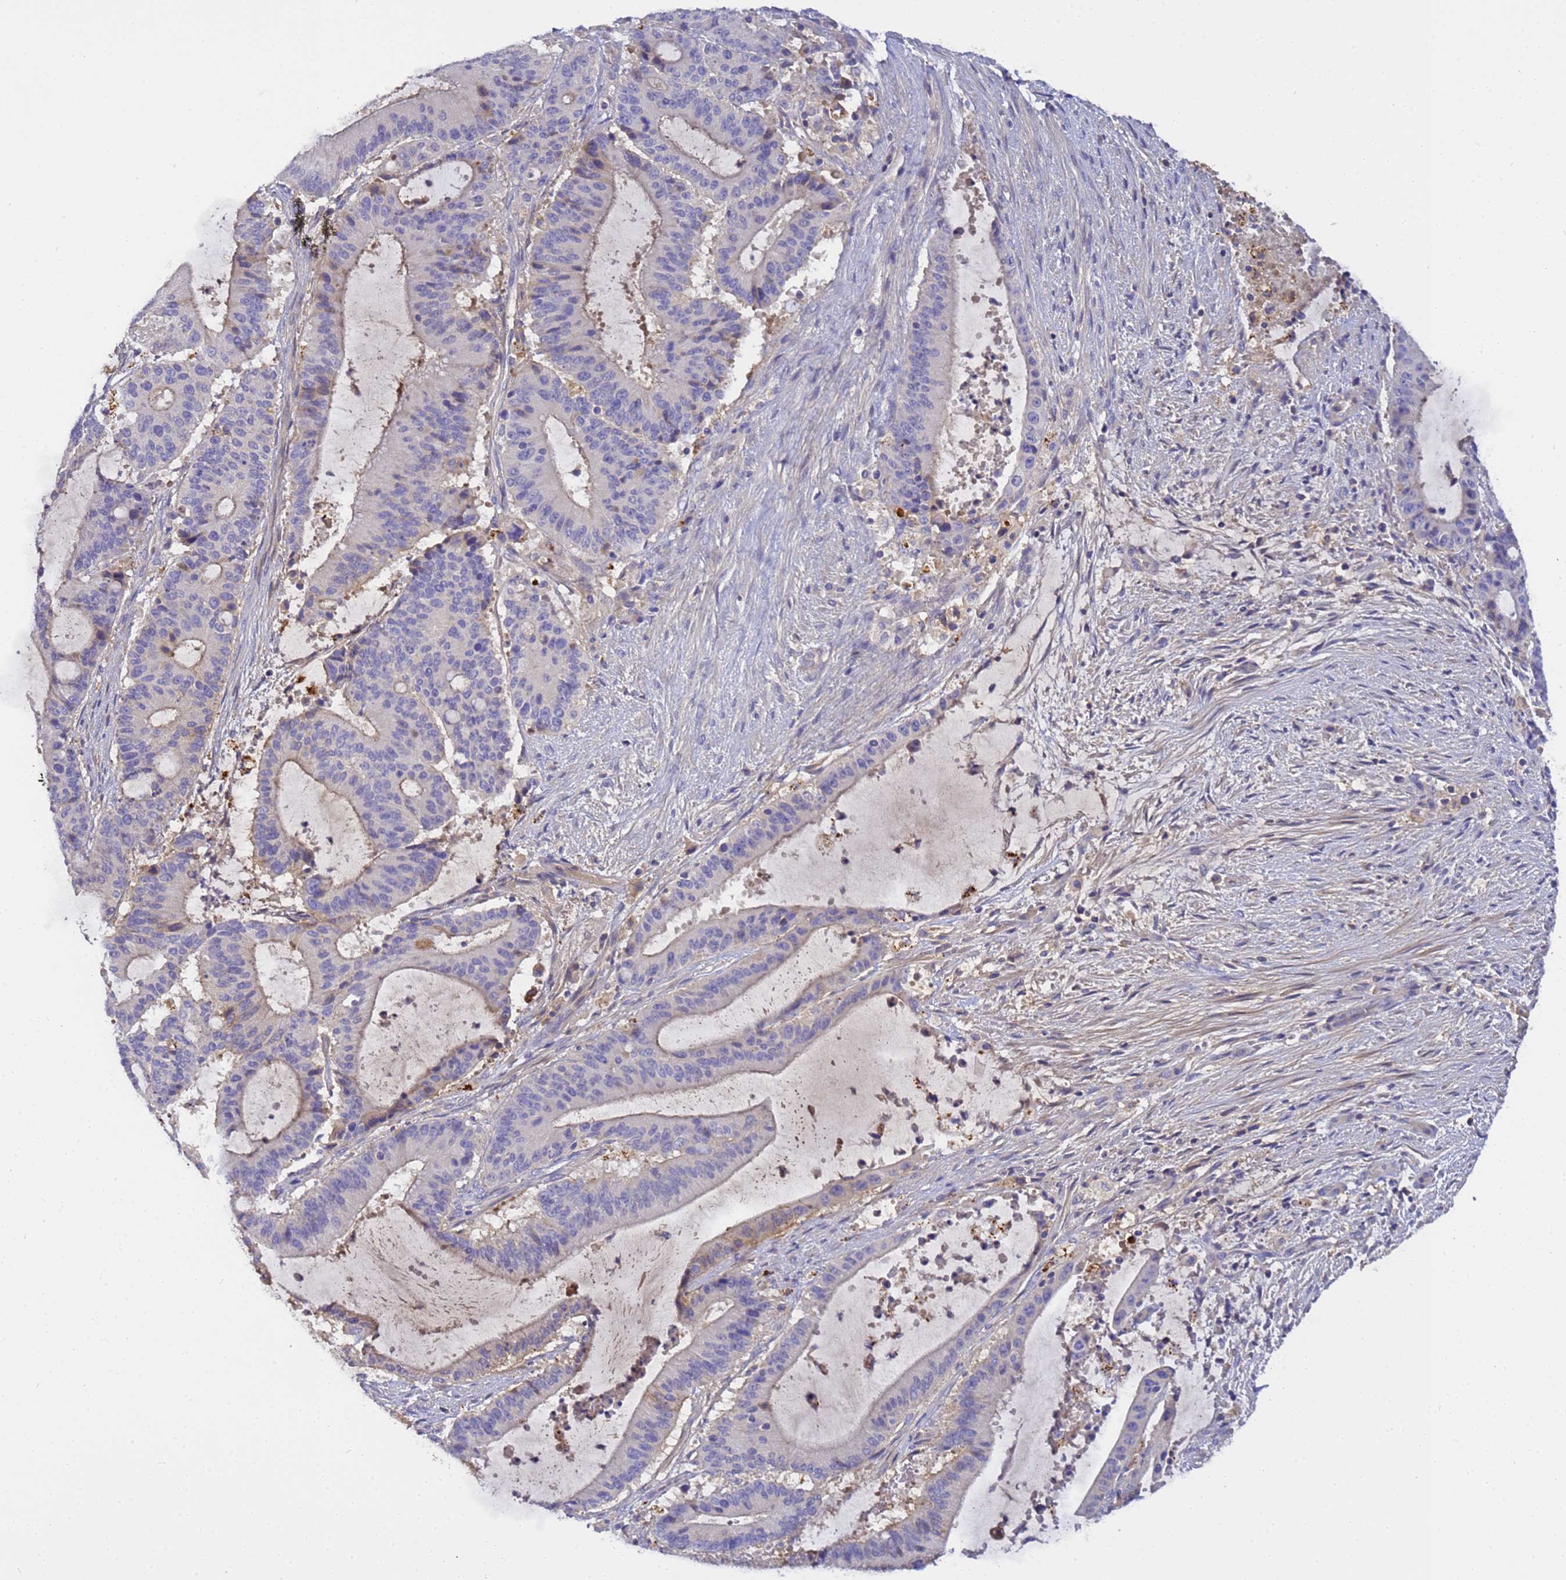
{"staining": {"intensity": "negative", "quantity": "none", "location": "none"}, "tissue": "liver cancer", "cell_type": "Tumor cells", "image_type": "cancer", "snomed": [{"axis": "morphology", "description": "Normal tissue, NOS"}, {"axis": "morphology", "description": "Cholangiocarcinoma"}, {"axis": "topography", "description": "Liver"}, {"axis": "topography", "description": "Peripheral nerve tissue"}], "caption": "Liver cholangiocarcinoma was stained to show a protein in brown. There is no significant expression in tumor cells.", "gene": "TBCD", "patient": {"sex": "female", "age": 73}}